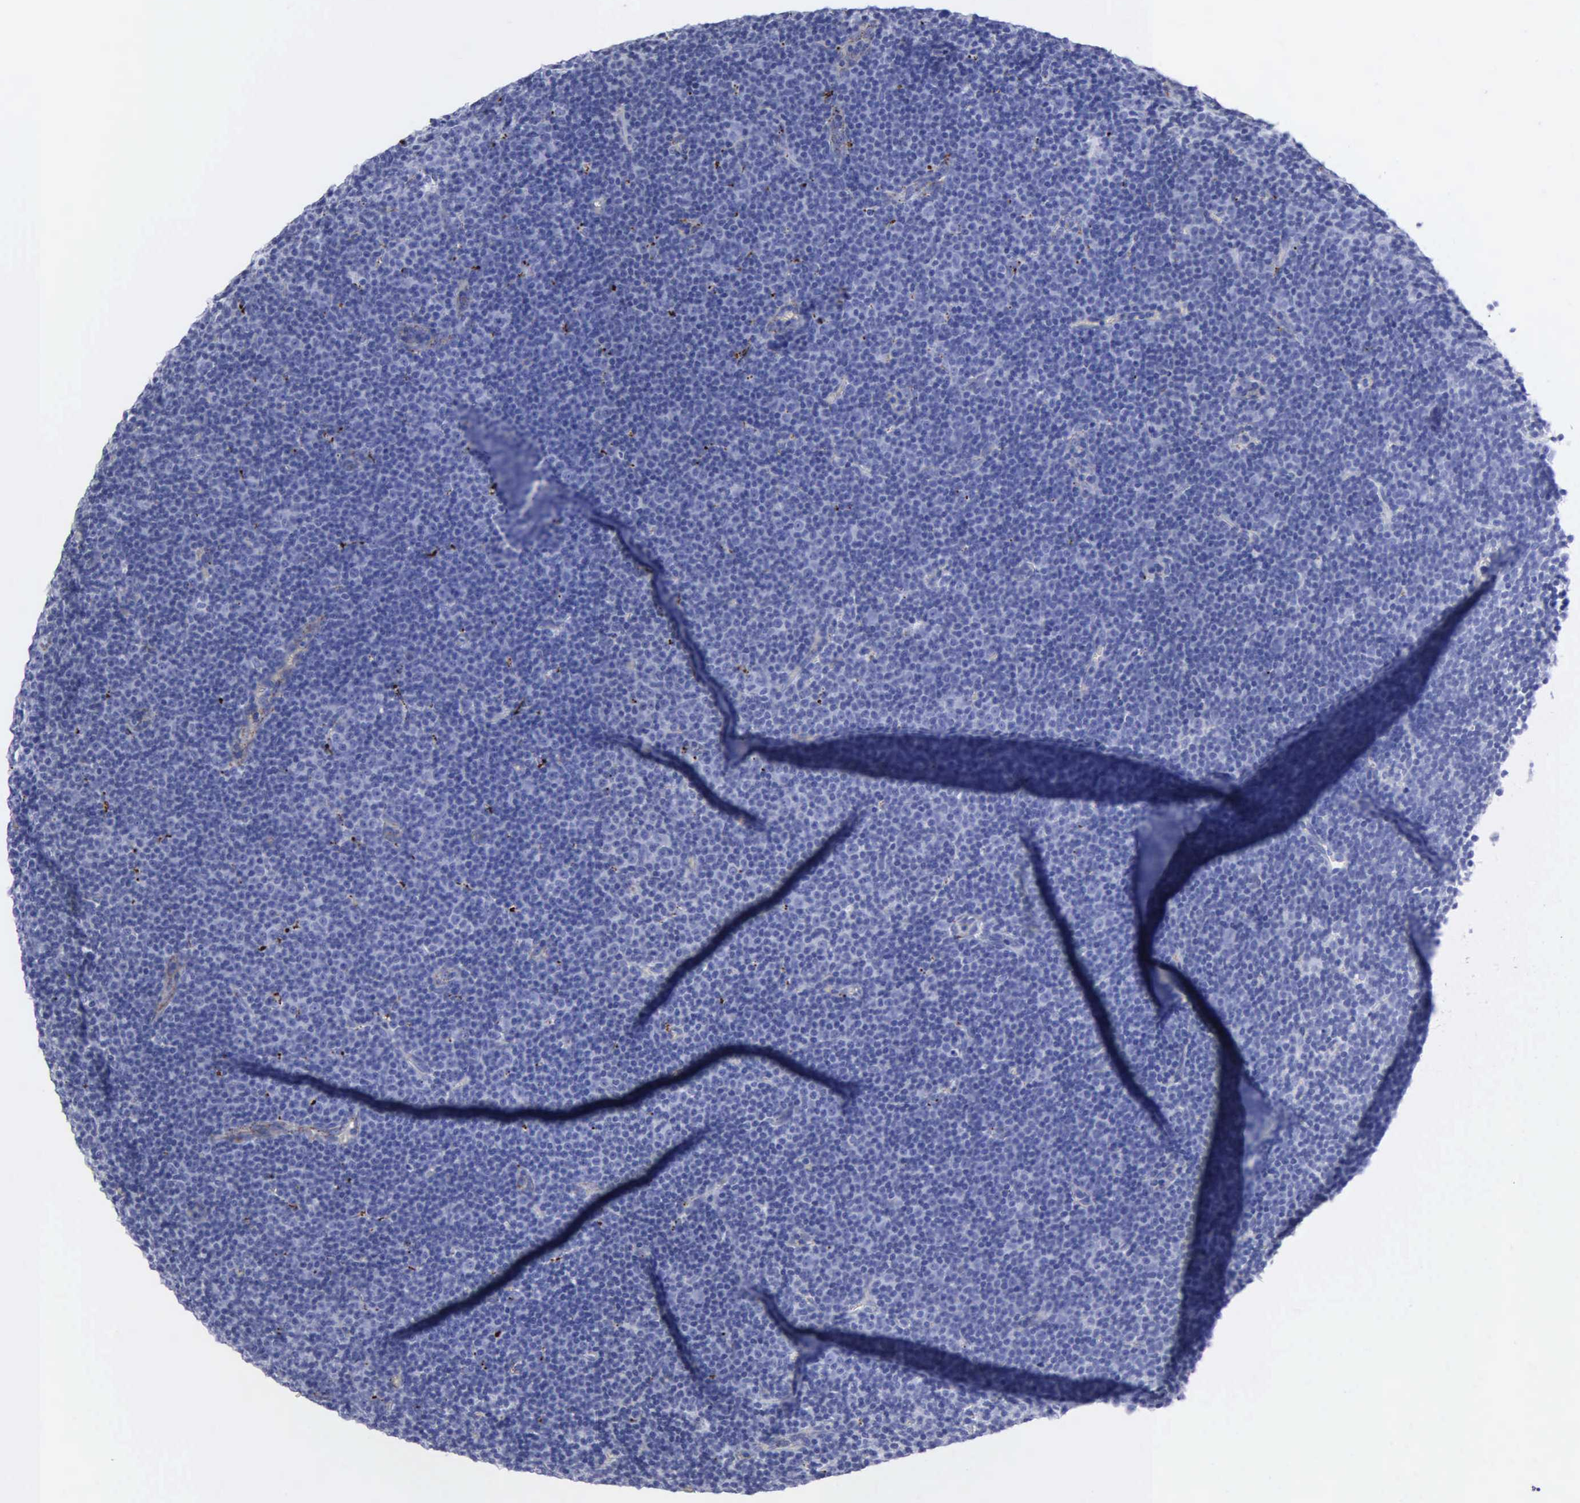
{"staining": {"intensity": "negative", "quantity": "none", "location": "none"}, "tissue": "lymphoma", "cell_type": "Tumor cells", "image_type": "cancer", "snomed": [{"axis": "morphology", "description": "Malignant lymphoma, non-Hodgkin's type, Low grade"}, {"axis": "topography", "description": "Lymph node"}], "caption": "Histopathology image shows no protein positivity in tumor cells of malignant lymphoma, non-Hodgkin's type (low-grade) tissue.", "gene": "CTSL", "patient": {"sex": "male", "age": 57}}